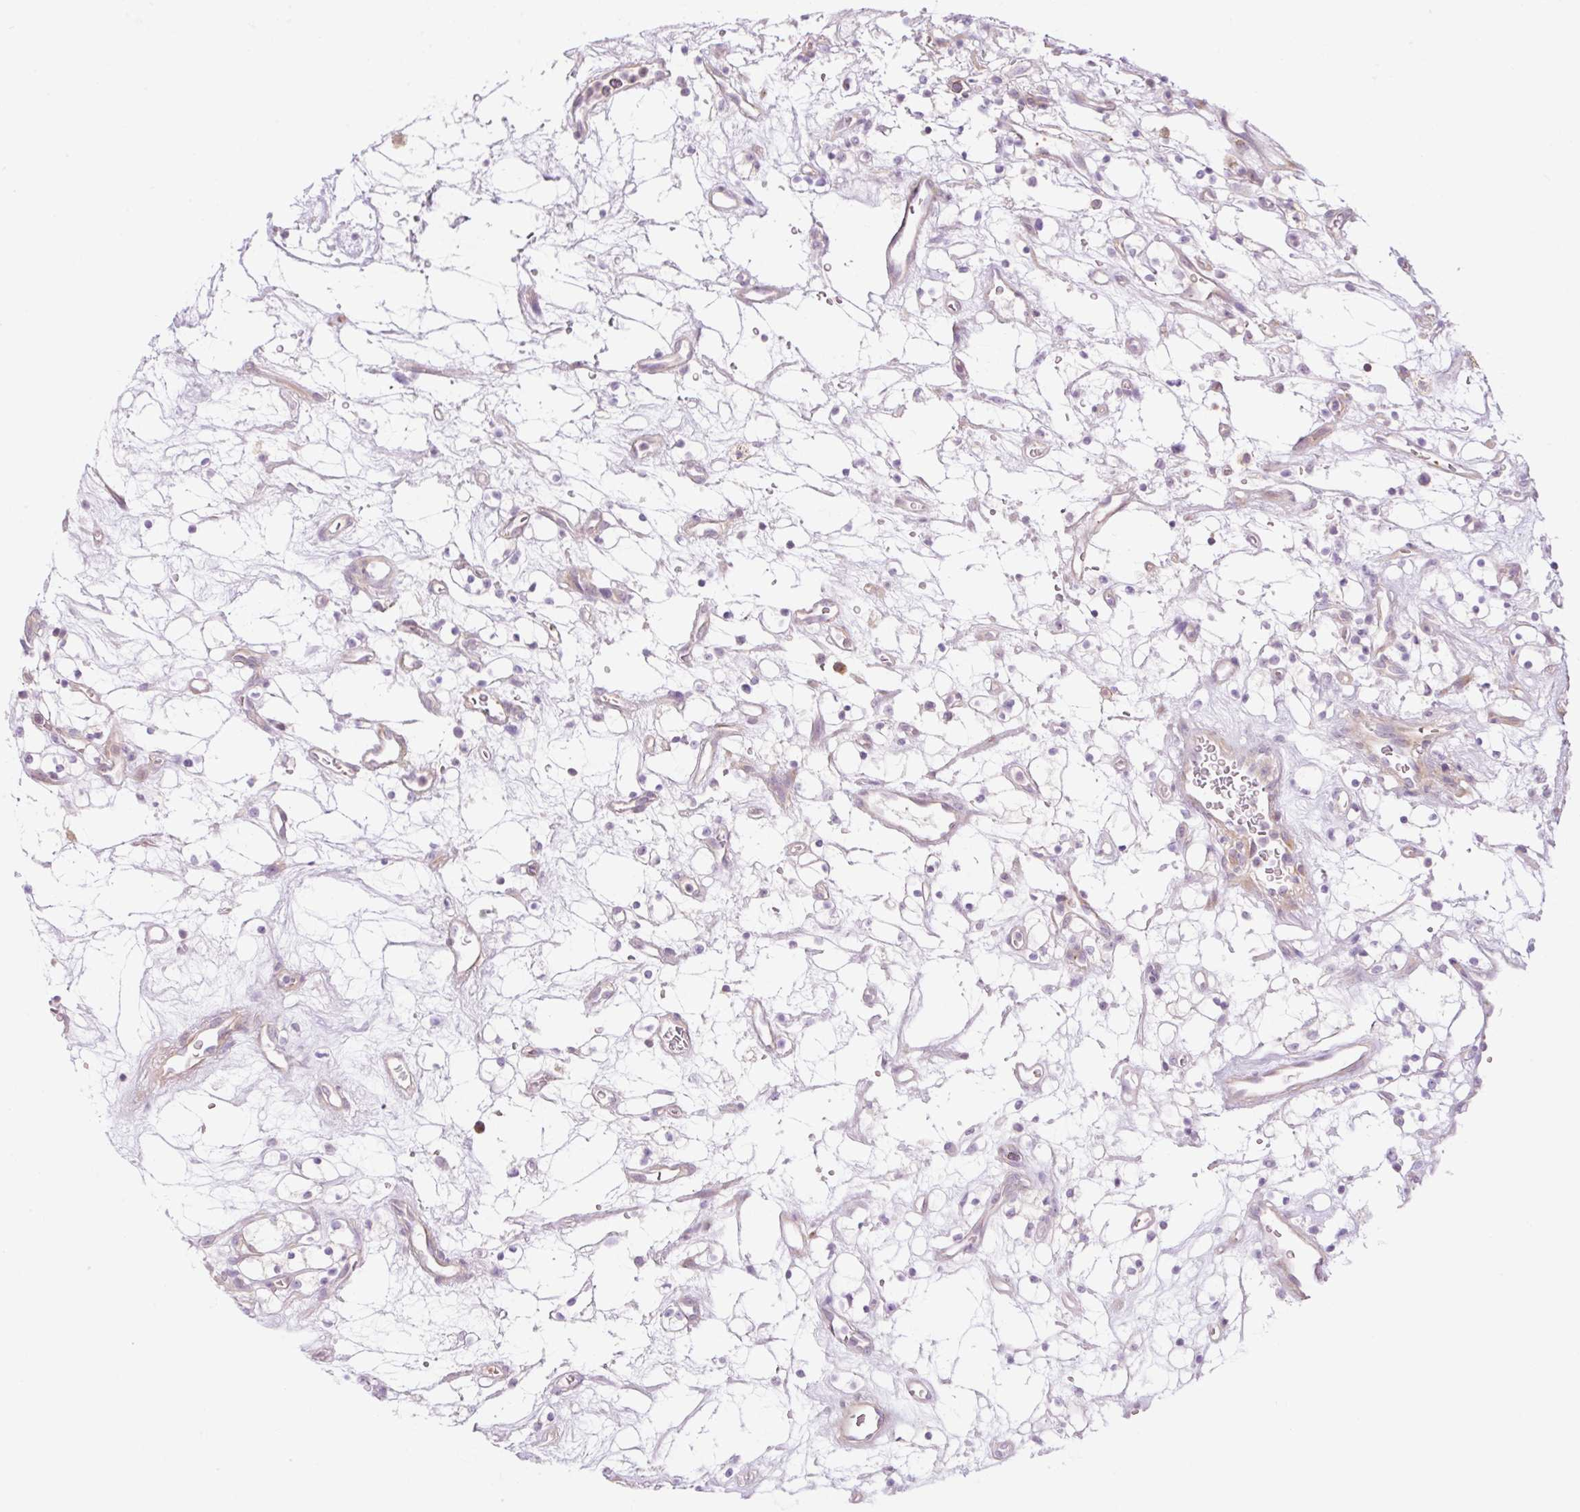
{"staining": {"intensity": "negative", "quantity": "none", "location": "none"}, "tissue": "renal cancer", "cell_type": "Tumor cells", "image_type": "cancer", "snomed": [{"axis": "morphology", "description": "Adenocarcinoma, NOS"}, {"axis": "topography", "description": "Kidney"}], "caption": "IHC photomicrograph of human renal cancer stained for a protein (brown), which demonstrates no expression in tumor cells.", "gene": "GRID2", "patient": {"sex": "female", "age": 69}}